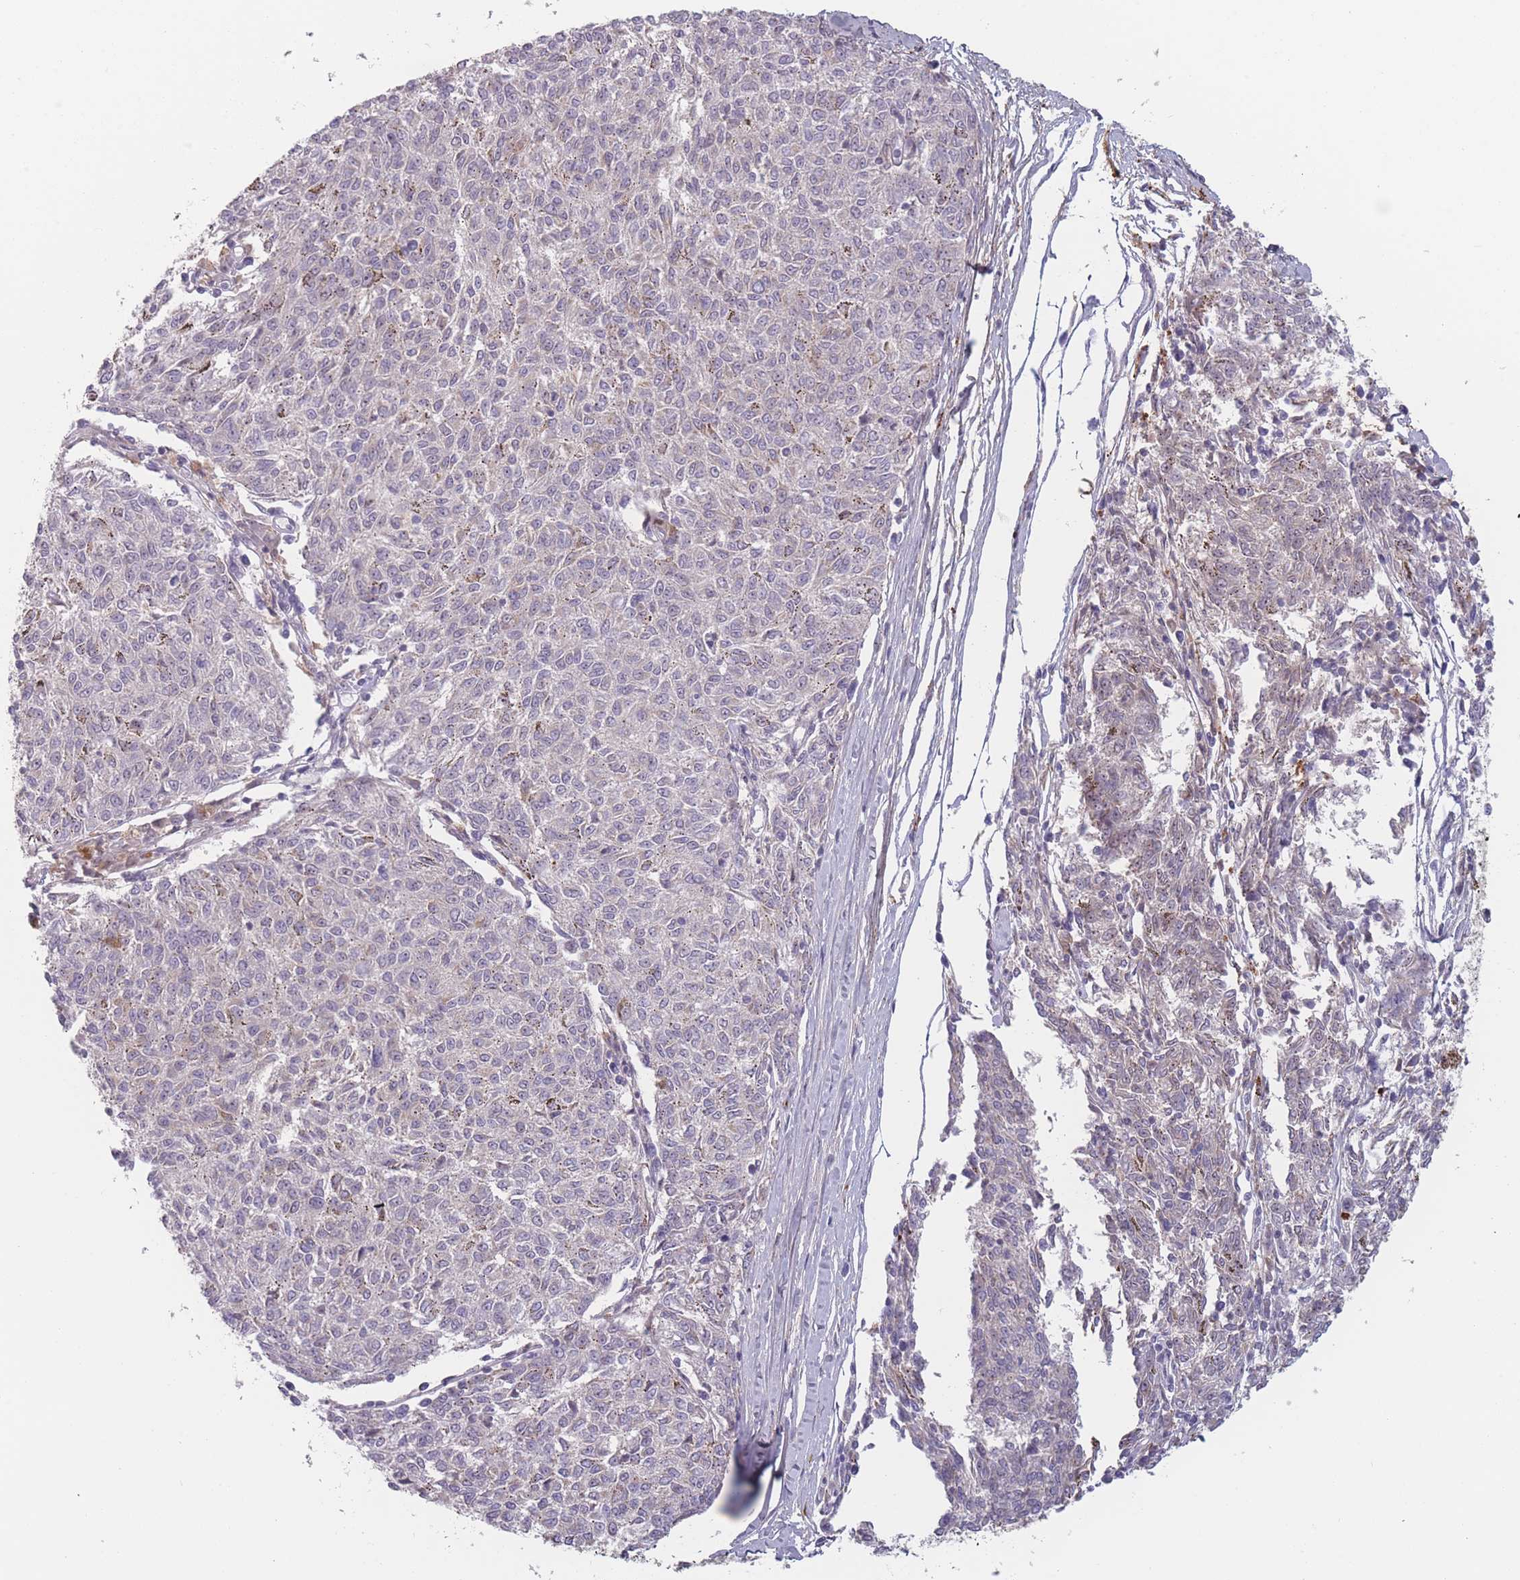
{"staining": {"intensity": "negative", "quantity": "none", "location": "none"}, "tissue": "melanoma", "cell_type": "Tumor cells", "image_type": "cancer", "snomed": [{"axis": "morphology", "description": "Malignant melanoma, NOS"}, {"axis": "topography", "description": "Skin"}], "caption": "Tumor cells show no significant positivity in melanoma. Nuclei are stained in blue.", "gene": "TMEM232", "patient": {"sex": "female", "age": 72}}